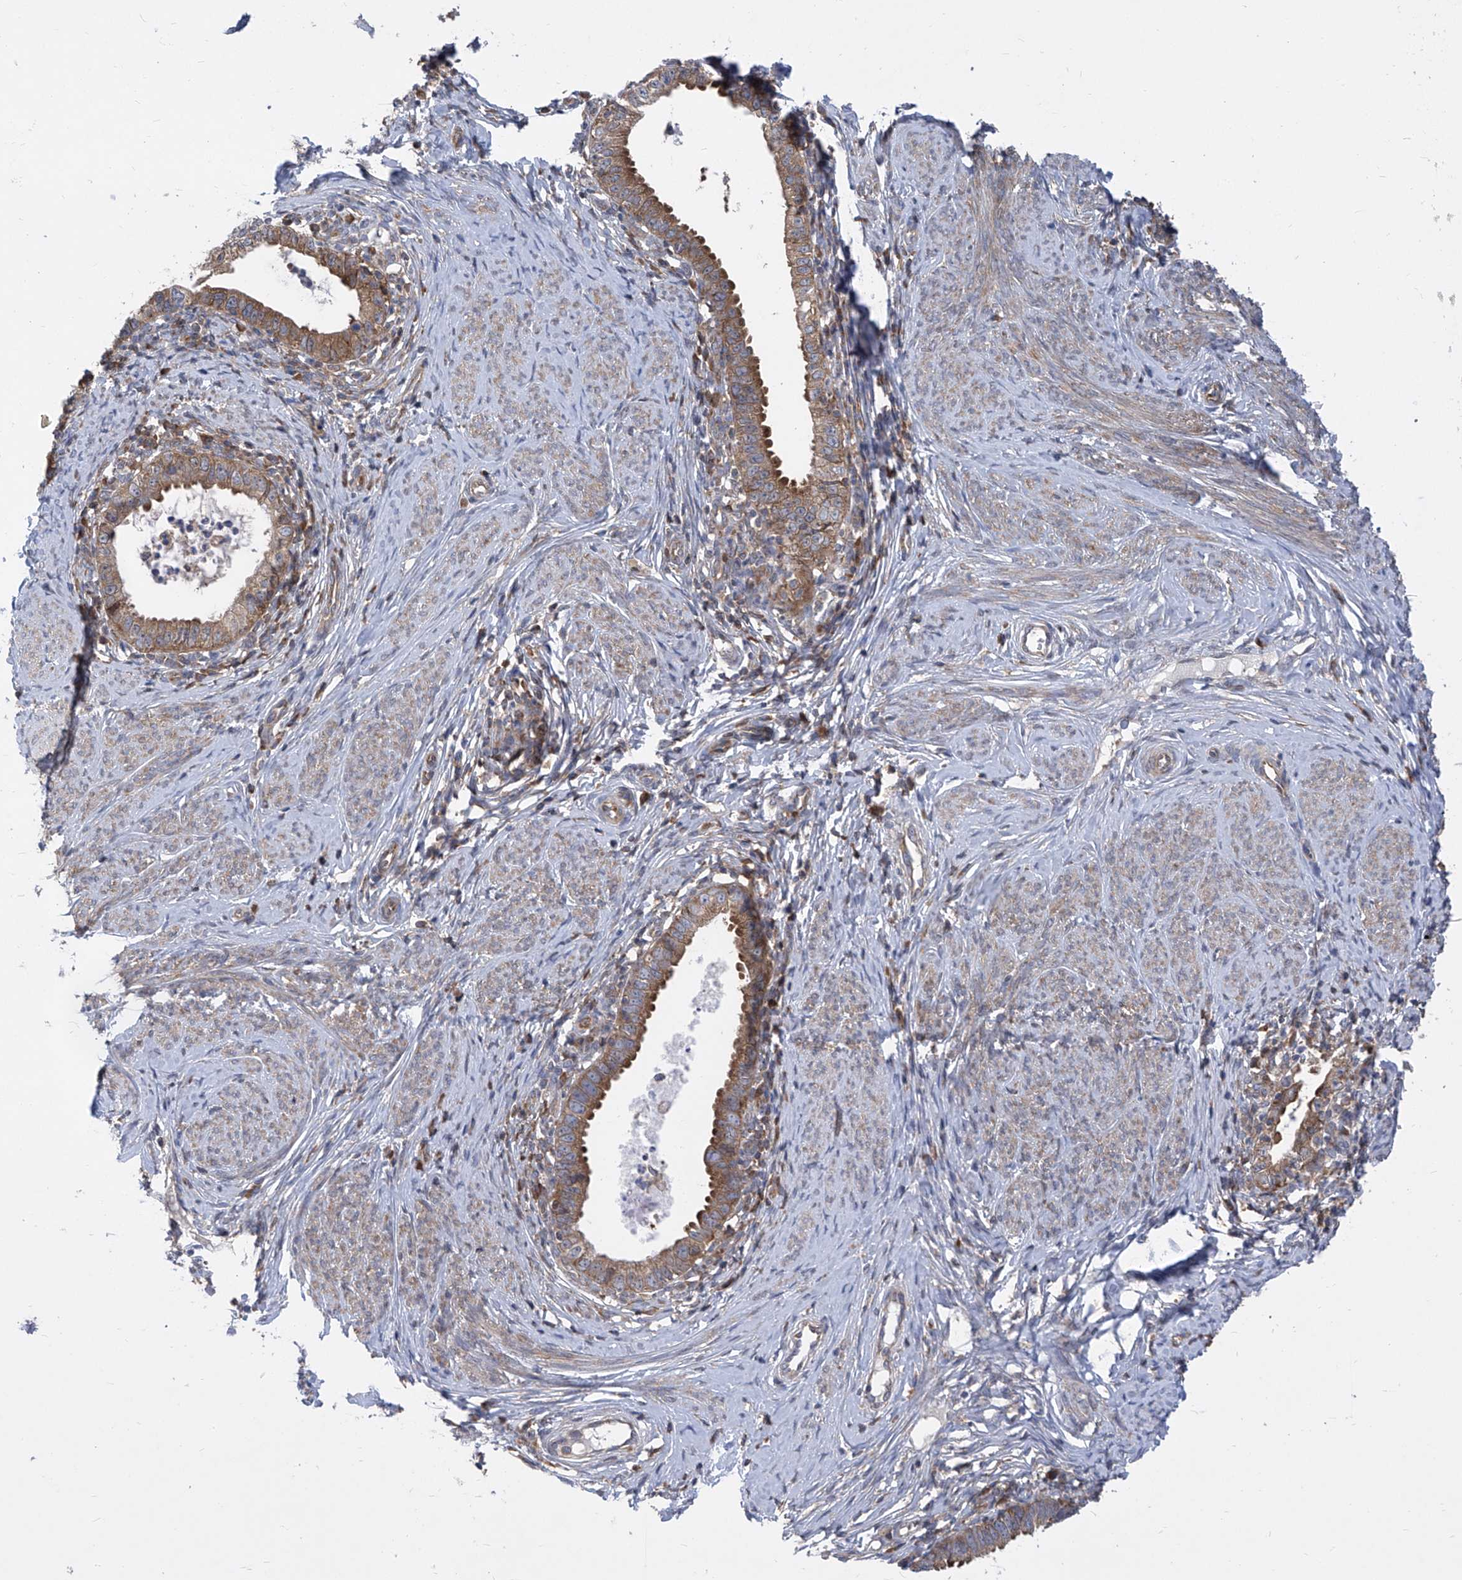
{"staining": {"intensity": "moderate", "quantity": ">75%", "location": "cytoplasmic/membranous"}, "tissue": "cervical cancer", "cell_type": "Tumor cells", "image_type": "cancer", "snomed": [{"axis": "morphology", "description": "Adenocarcinoma, NOS"}, {"axis": "topography", "description": "Cervix"}], "caption": "IHC image of adenocarcinoma (cervical) stained for a protein (brown), which demonstrates medium levels of moderate cytoplasmic/membranous expression in approximately >75% of tumor cells.", "gene": "EIF3M", "patient": {"sex": "female", "age": 36}}